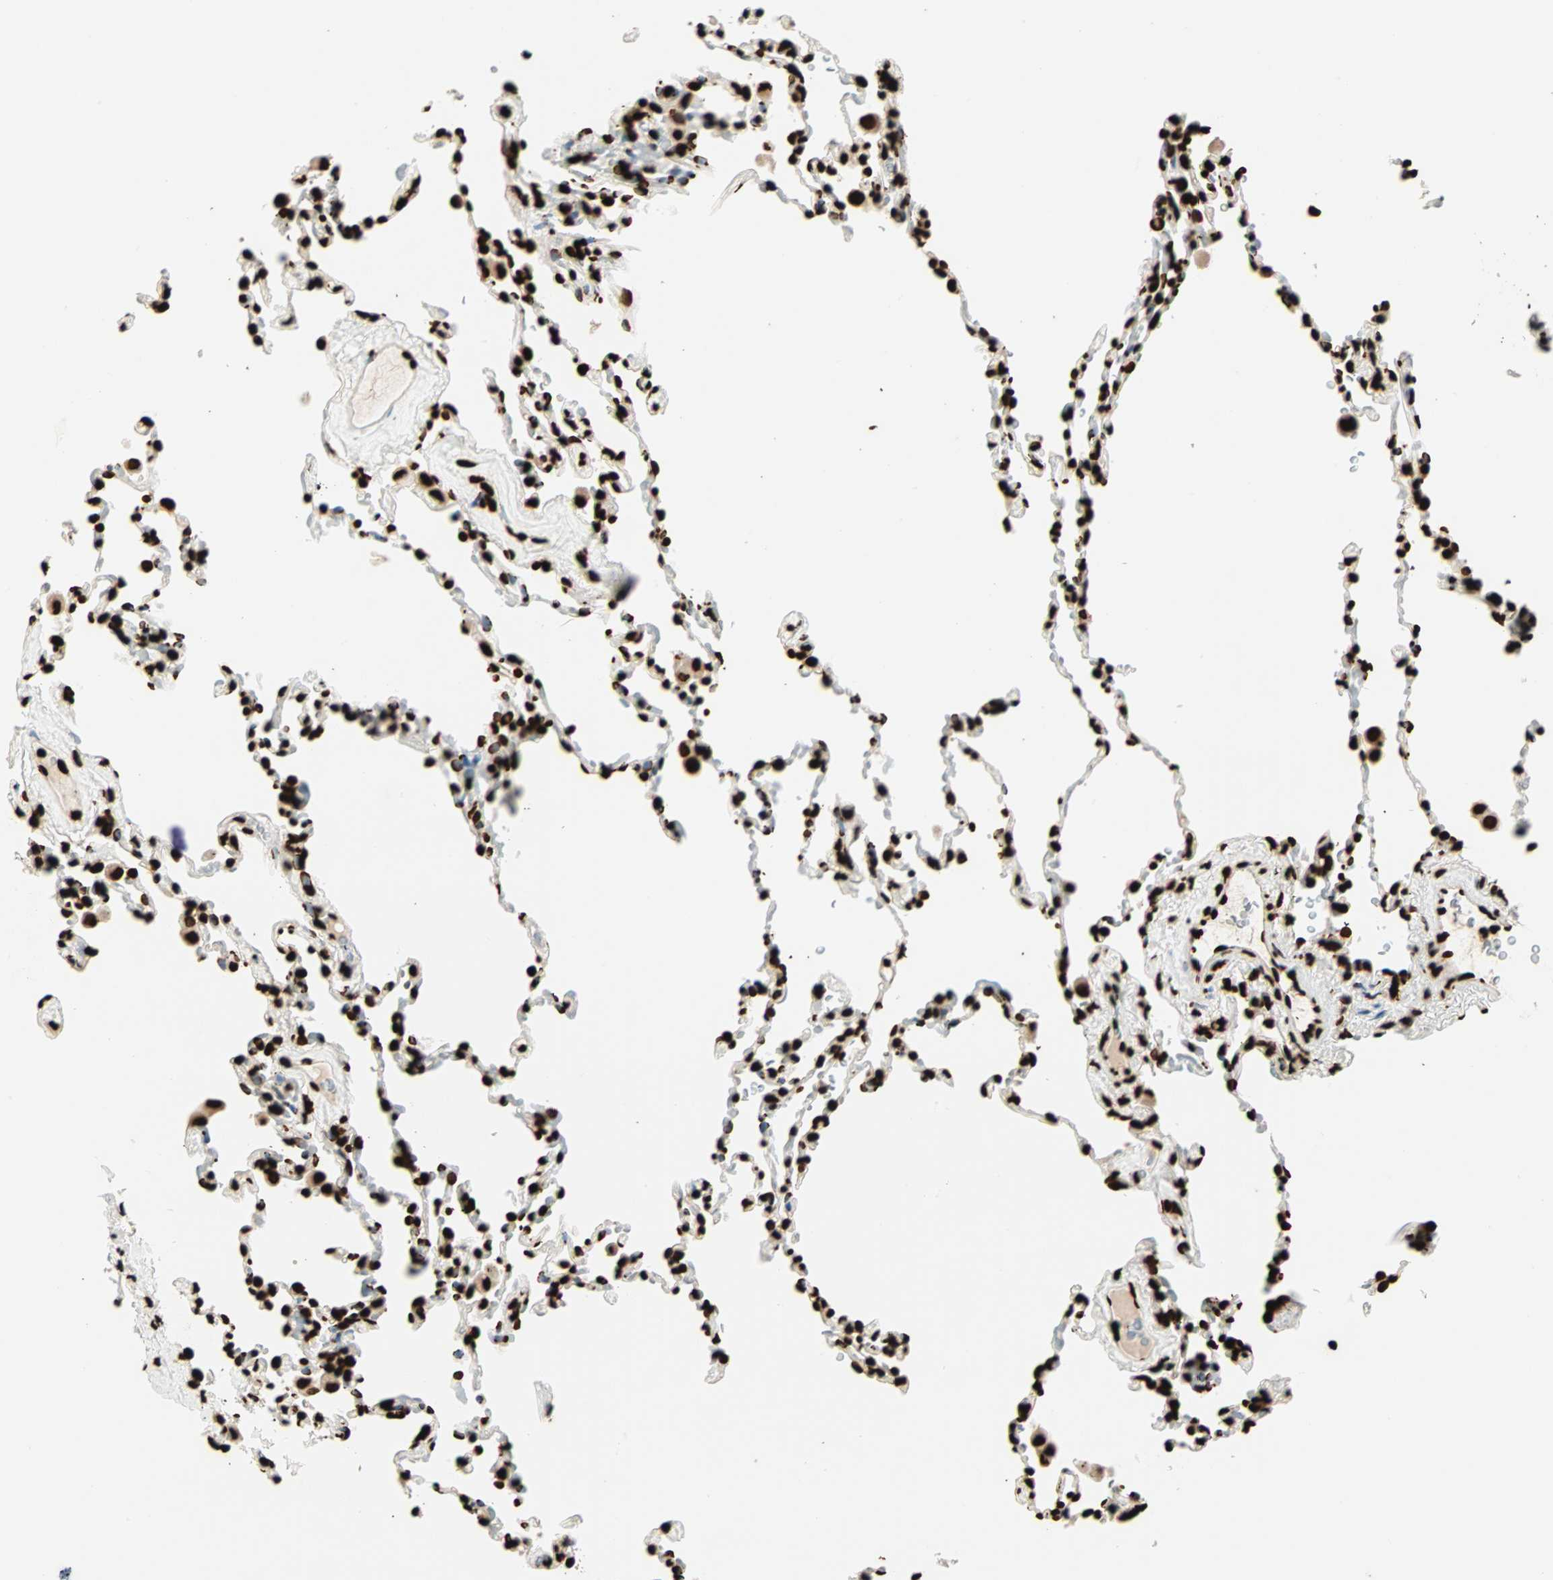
{"staining": {"intensity": "strong", "quantity": ">75%", "location": "nuclear"}, "tissue": "lung", "cell_type": "Alveolar cells", "image_type": "normal", "snomed": [{"axis": "morphology", "description": "Normal tissue, NOS"}, {"axis": "morphology", "description": "Soft tissue tumor metastatic"}, {"axis": "topography", "description": "Lung"}], "caption": "This histopathology image reveals IHC staining of benign human lung, with high strong nuclear positivity in approximately >75% of alveolar cells.", "gene": "GLI2", "patient": {"sex": "male", "age": 59}}